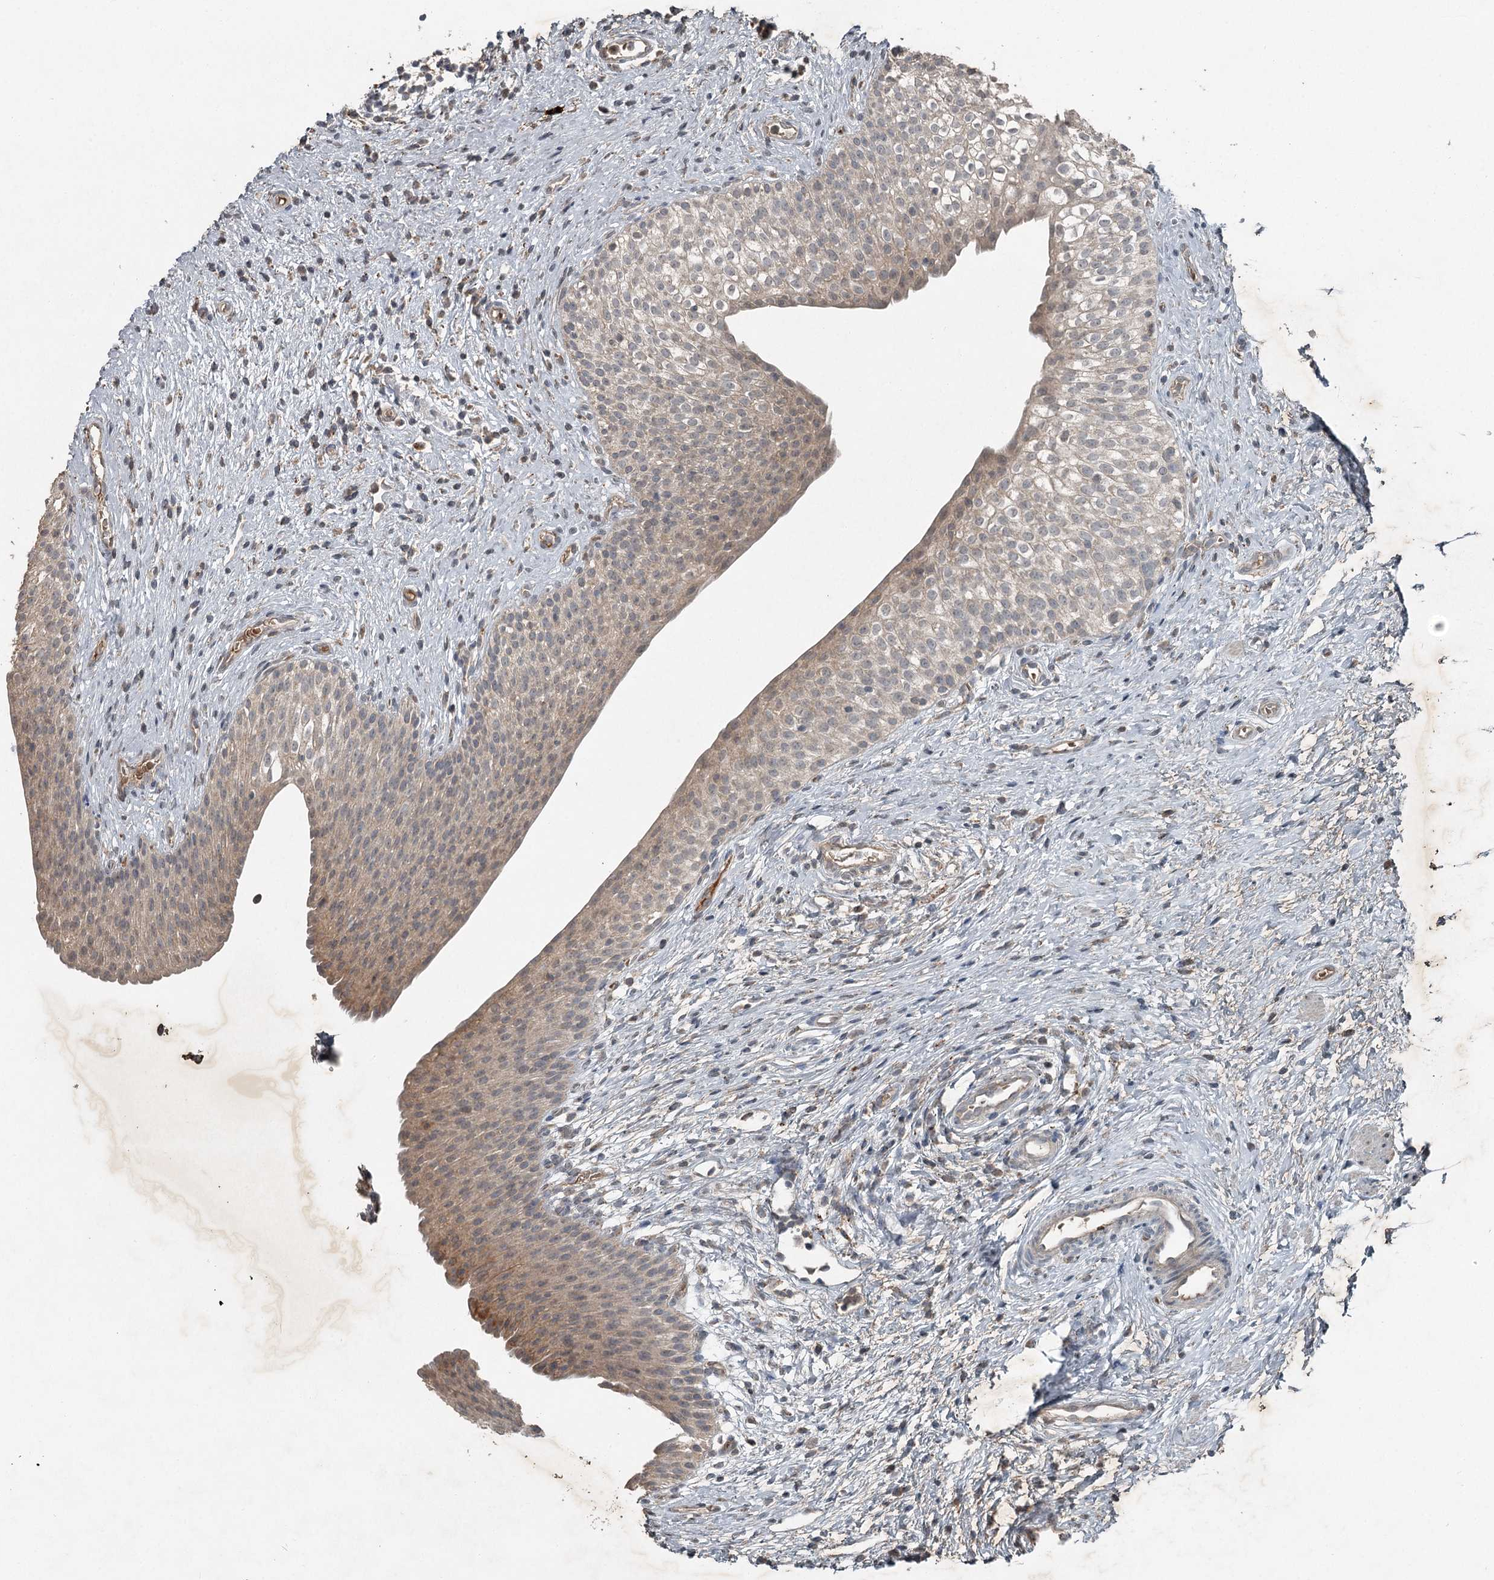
{"staining": {"intensity": "moderate", "quantity": "25%-75%", "location": "cytoplasmic/membranous"}, "tissue": "urinary bladder", "cell_type": "Urothelial cells", "image_type": "normal", "snomed": [{"axis": "morphology", "description": "Normal tissue, NOS"}, {"axis": "topography", "description": "Urinary bladder"}], "caption": "Urinary bladder stained for a protein exhibits moderate cytoplasmic/membranous positivity in urothelial cells.", "gene": "SLC39A8", "patient": {"sex": "male", "age": 1}}